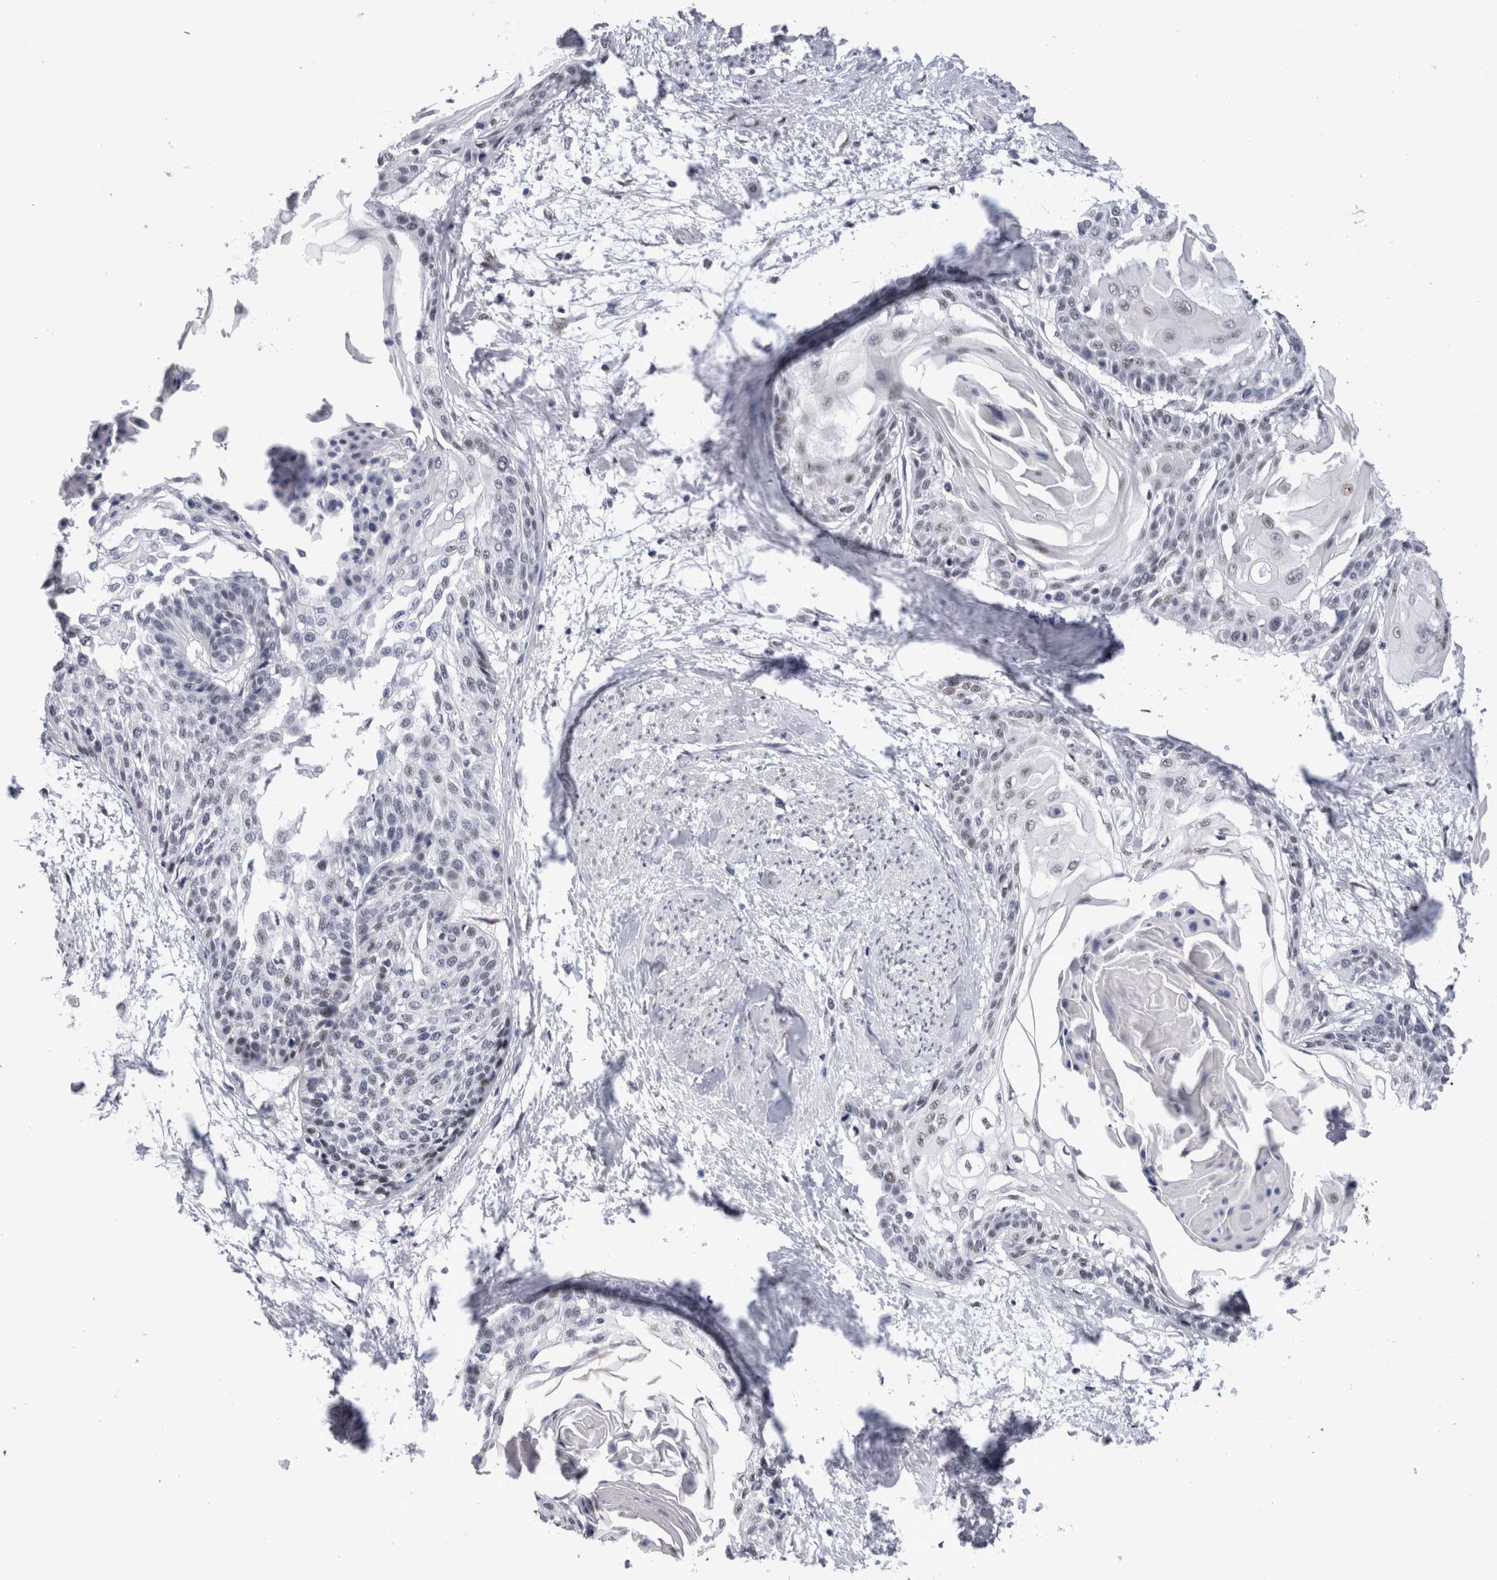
{"staining": {"intensity": "negative", "quantity": "none", "location": "none"}, "tissue": "cervical cancer", "cell_type": "Tumor cells", "image_type": "cancer", "snomed": [{"axis": "morphology", "description": "Squamous cell carcinoma, NOS"}, {"axis": "topography", "description": "Cervix"}], "caption": "A high-resolution image shows immunohistochemistry (IHC) staining of cervical cancer, which exhibits no significant expression in tumor cells.", "gene": "RBM6", "patient": {"sex": "female", "age": 57}}